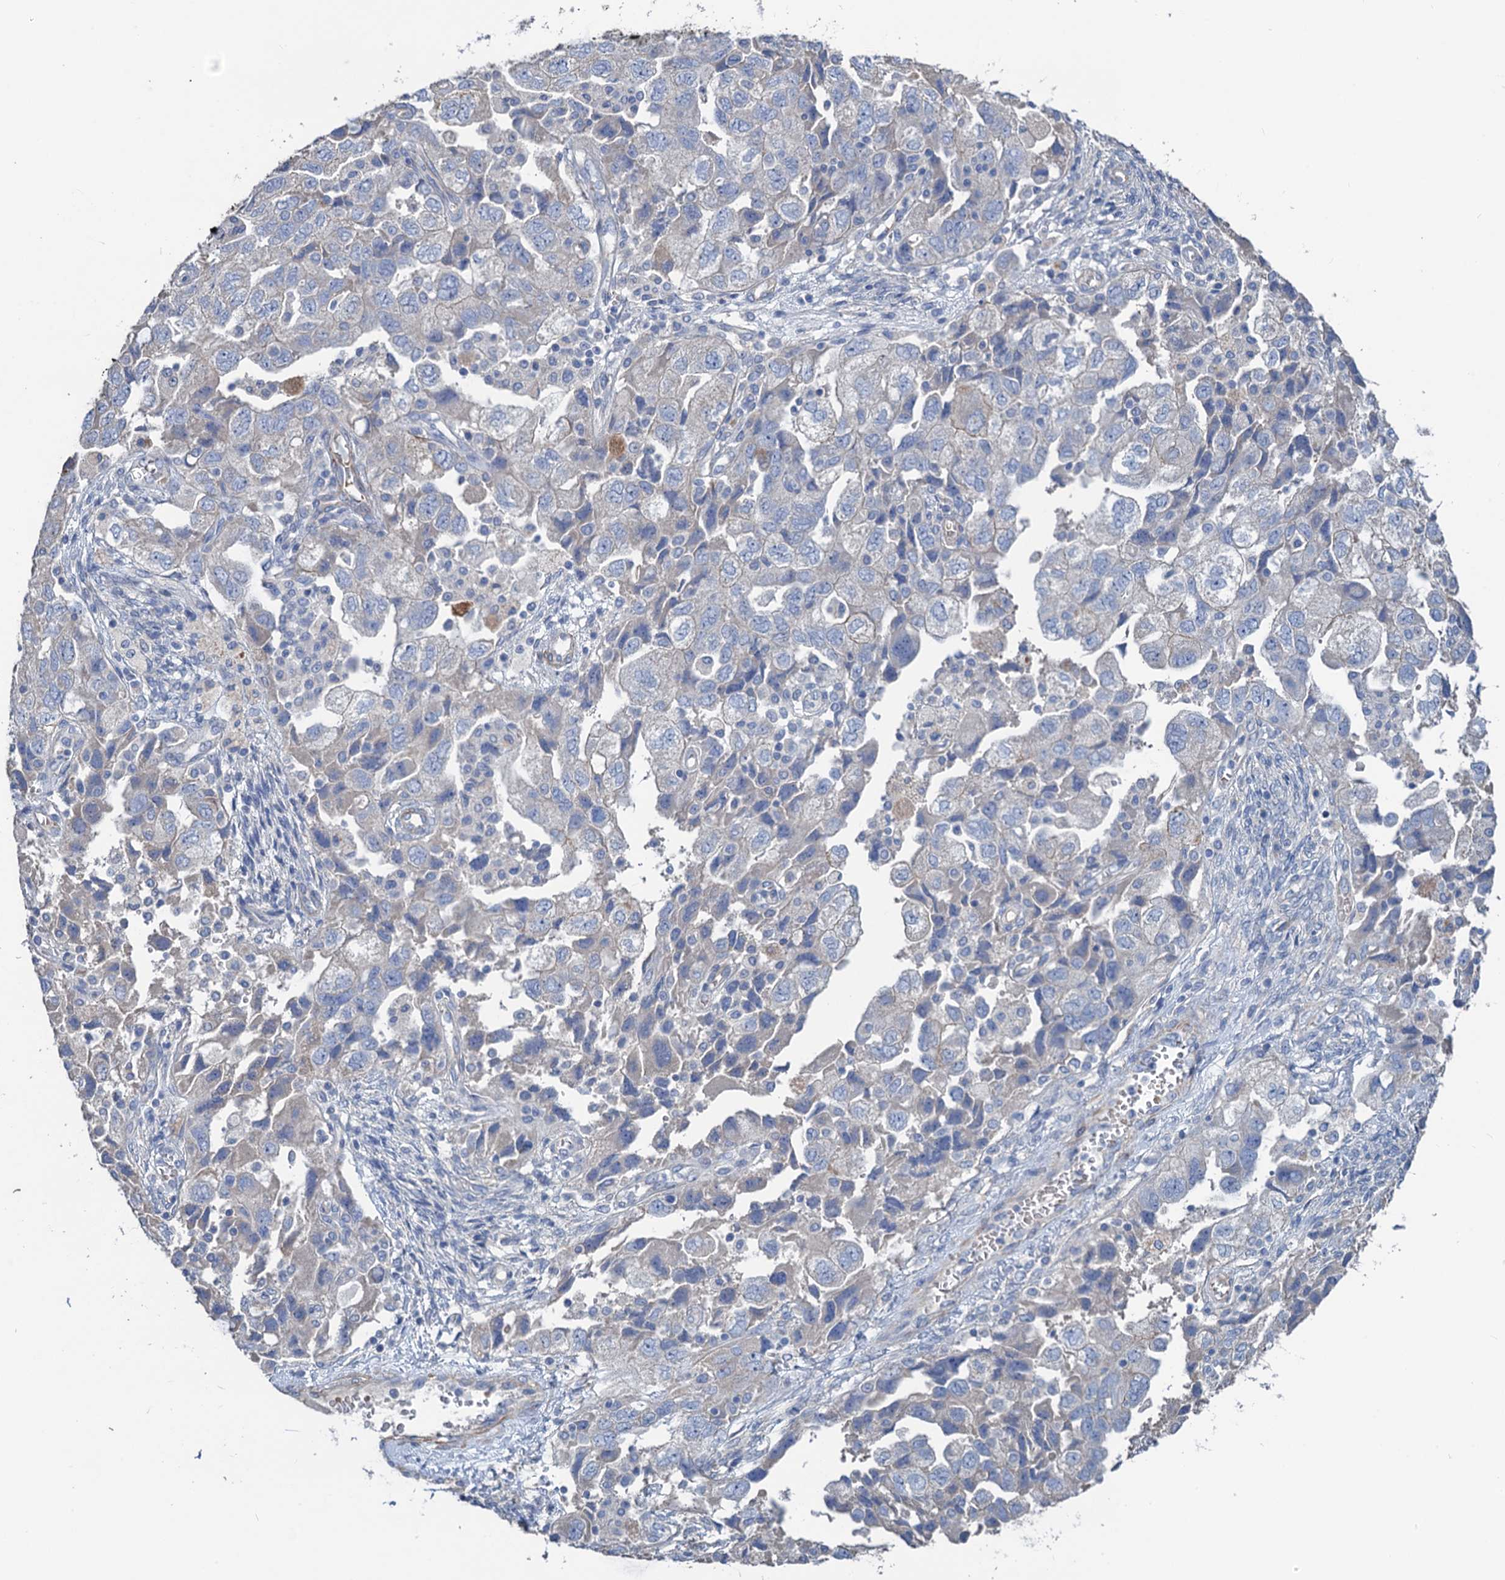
{"staining": {"intensity": "moderate", "quantity": "<25%", "location": "cytoplasmic/membranous"}, "tissue": "ovarian cancer", "cell_type": "Tumor cells", "image_type": "cancer", "snomed": [{"axis": "morphology", "description": "Carcinoma, NOS"}, {"axis": "morphology", "description": "Cystadenocarcinoma, serous, NOS"}, {"axis": "topography", "description": "Ovary"}], "caption": "IHC of ovarian carcinoma reveals low levels of moderate cytoplasmic/membranous positivity in about <25% of tumor cells.", "gene": "SMCO3", "patient": {"sex": "female", "age": 69}}